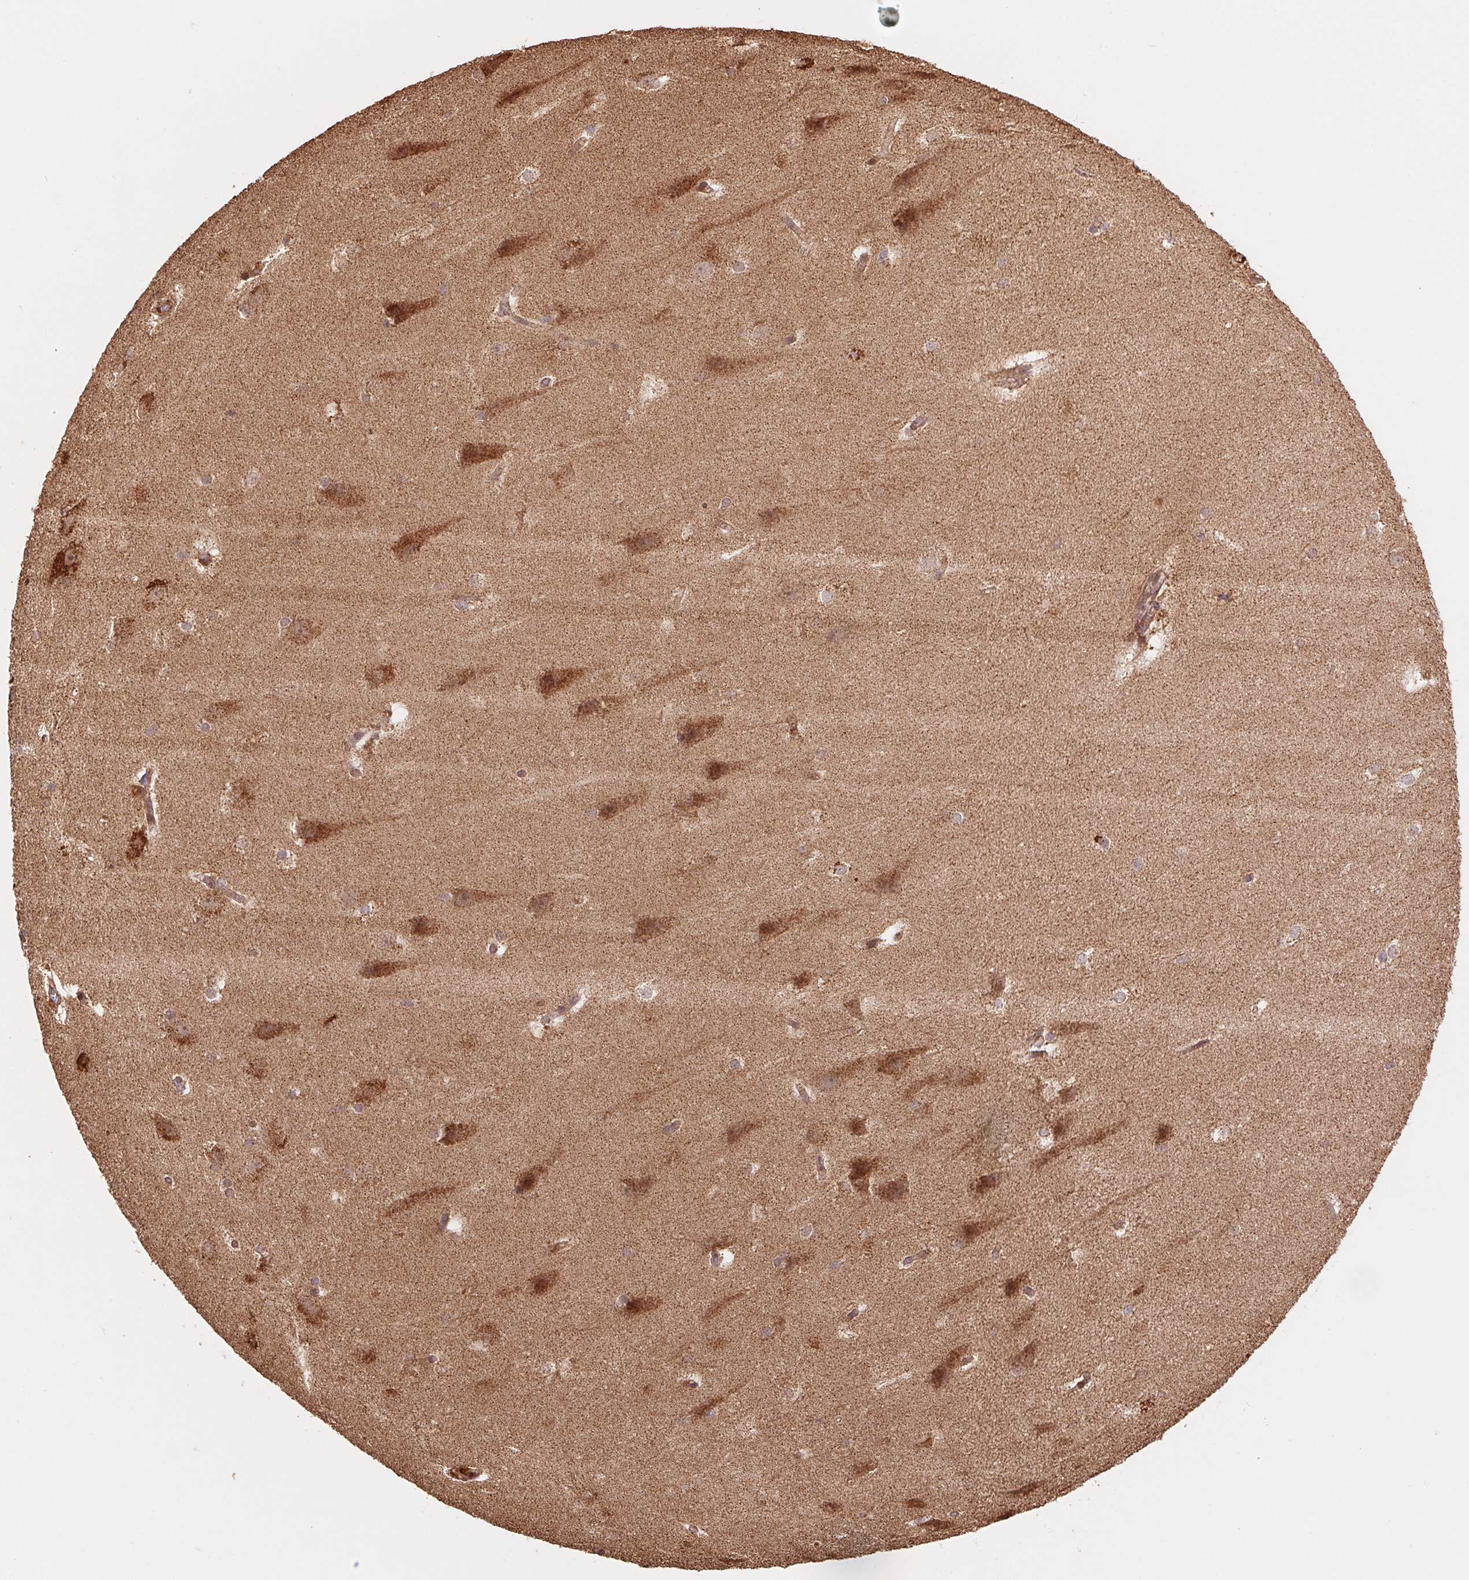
{"staining": {"intensity": "moderate", "quantity": "<25%", "location": "cytoplasmic/membranous"}, "tissue": "hippocampus", "cell_type": "Glial cells", "image_type": "normal", "snomed": [{"axis": "morphology", "description": "Normal tissue, NOS"}, {"axis": "topography", "description": "Cerebral cortex"}, {"axis": "topography", "description": "Hippocampus"}], "caption": "This micrograph exhibits immunohistochemistry (IHC) staining of unremarkable hippocampus, with low moderate cytoplasmic/membranous expression in approximately <25% of glial cells.", "gene": "PDHA1", "patient": {"sex": "female", "age": 19}}